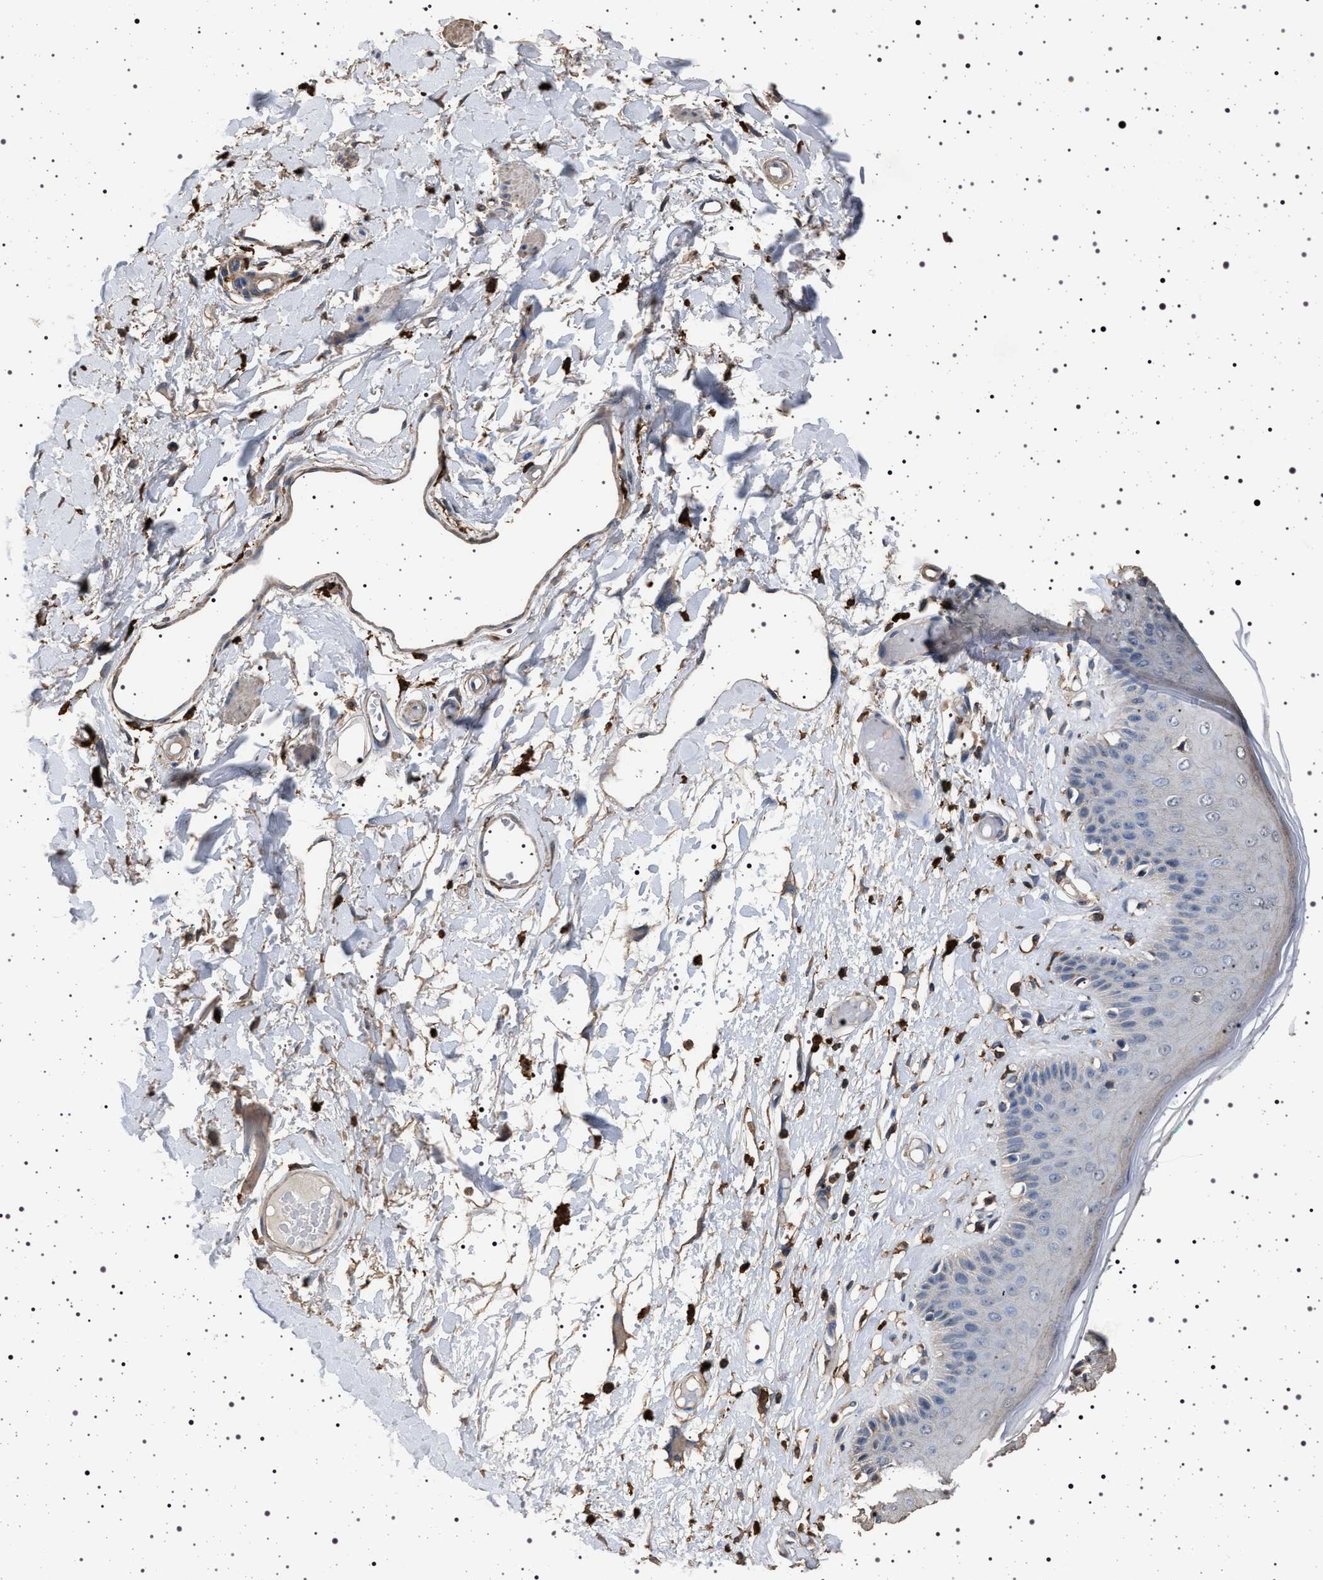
{"staining": {"intensity": "negative", "quantity": "none", "location": "none"}, "tissue": "skin", "cell_type": "Epidermal cells", "image_type": "normal", "snomed": [{"axis": "morphology", "description": "Normal tissue, NOS"}, {"axis": "topography", "description": "Vulva"}], "caption": "This is a histopathology image of immunohistochemistry staining of benign skin, which shows no positivity in epidermal cells.", "gene": "SMAP2", "patient": {"sex": "female", "age": 73}}